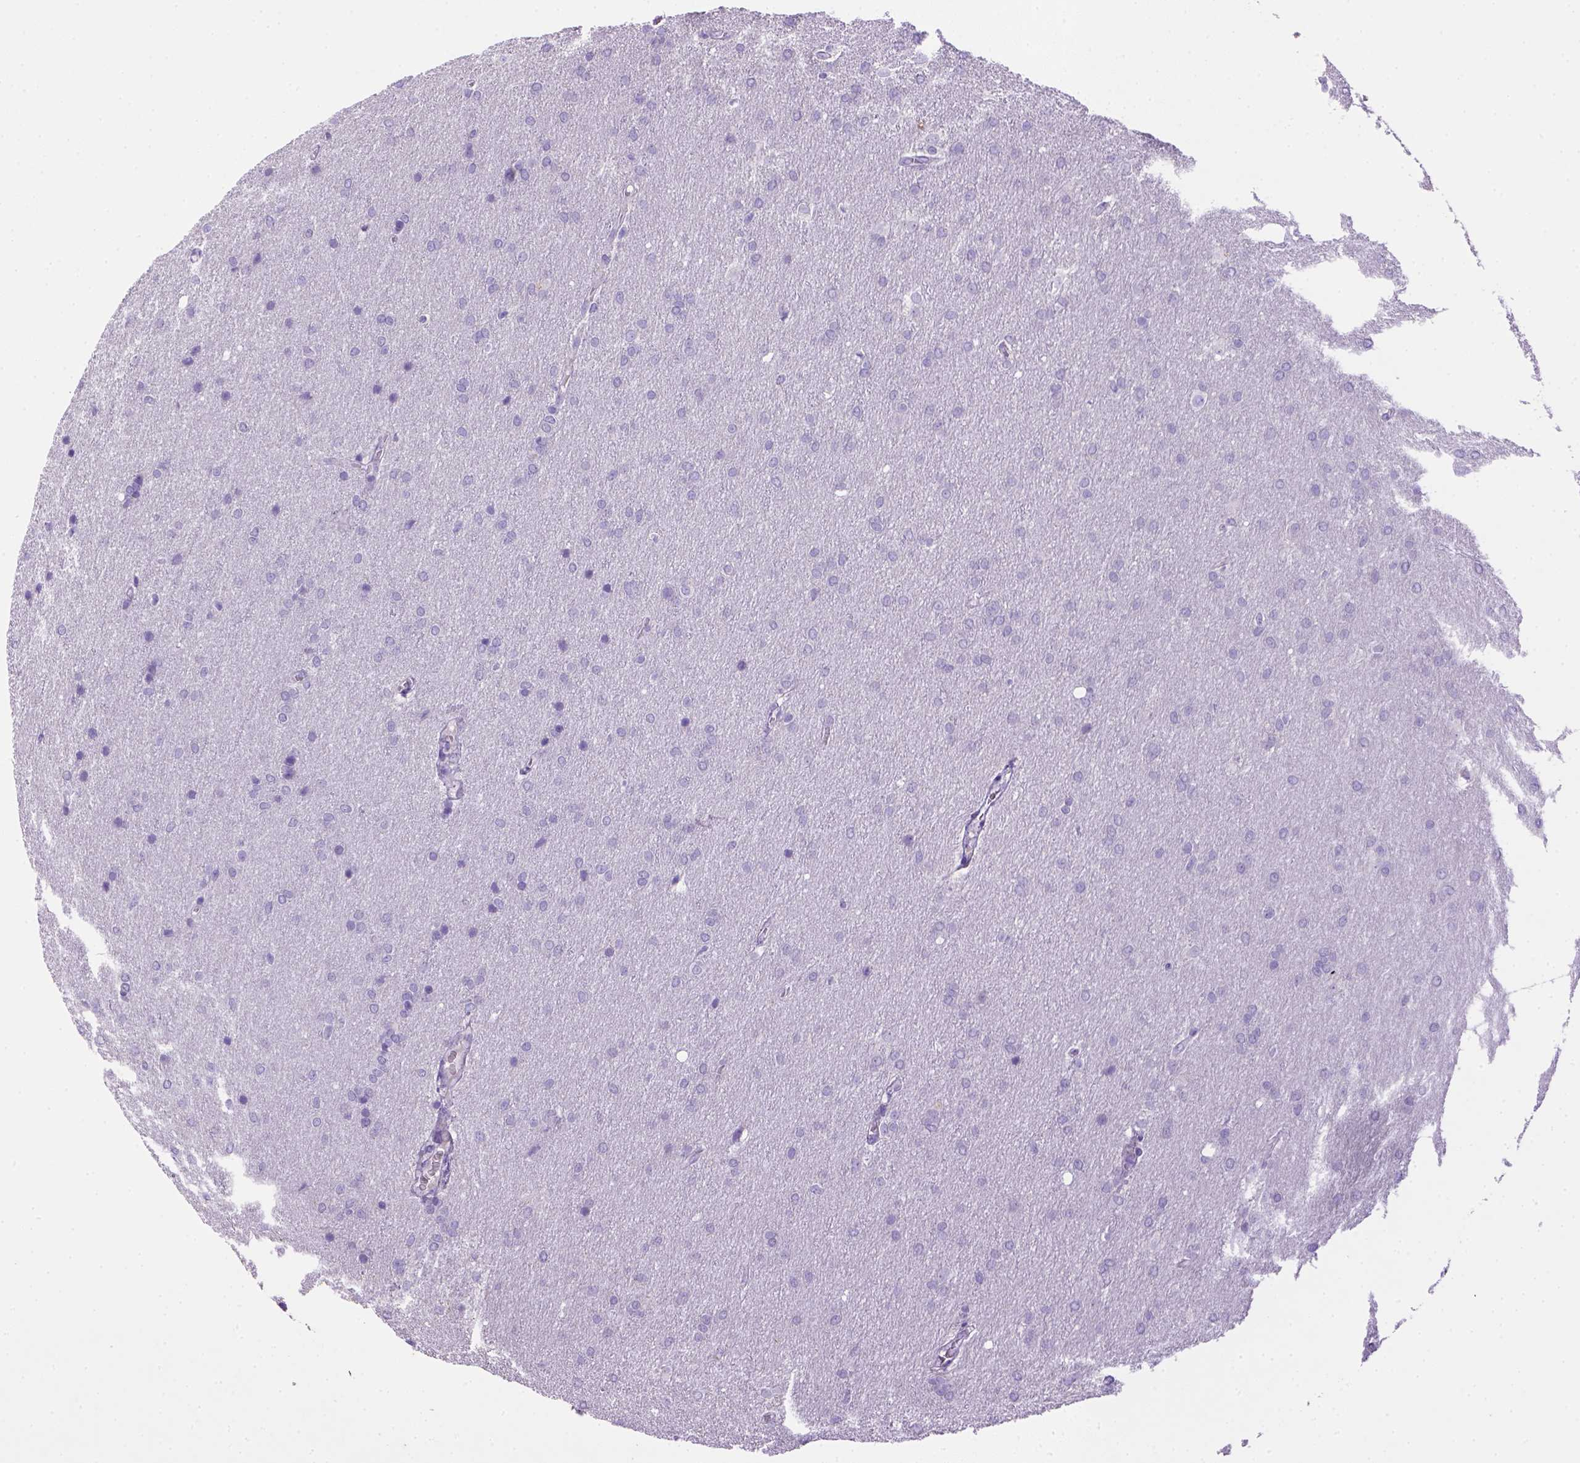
{"staining": {"intensity": "negative", "quantity": "none", "location": "none"}, "tissue": "glioma", "cell_type": "Tumor cells", "image_type": "cancer", "snomed": [{"axis": "morphology", "description": "Glioma, malignant, Low grade"}, {"axis": "topography", "description": "Brain"}], "caption": "Immunohistochemistry (IHC) photomicrograph of malignant low-grade glioma stained for a protein (brown), which displays no positivity in tumor cells. (Immunohistochemistry, brightfield microscopy, high magnification).", "gene": "BAAT", "patient": {"sex": "female", "age": 32}}